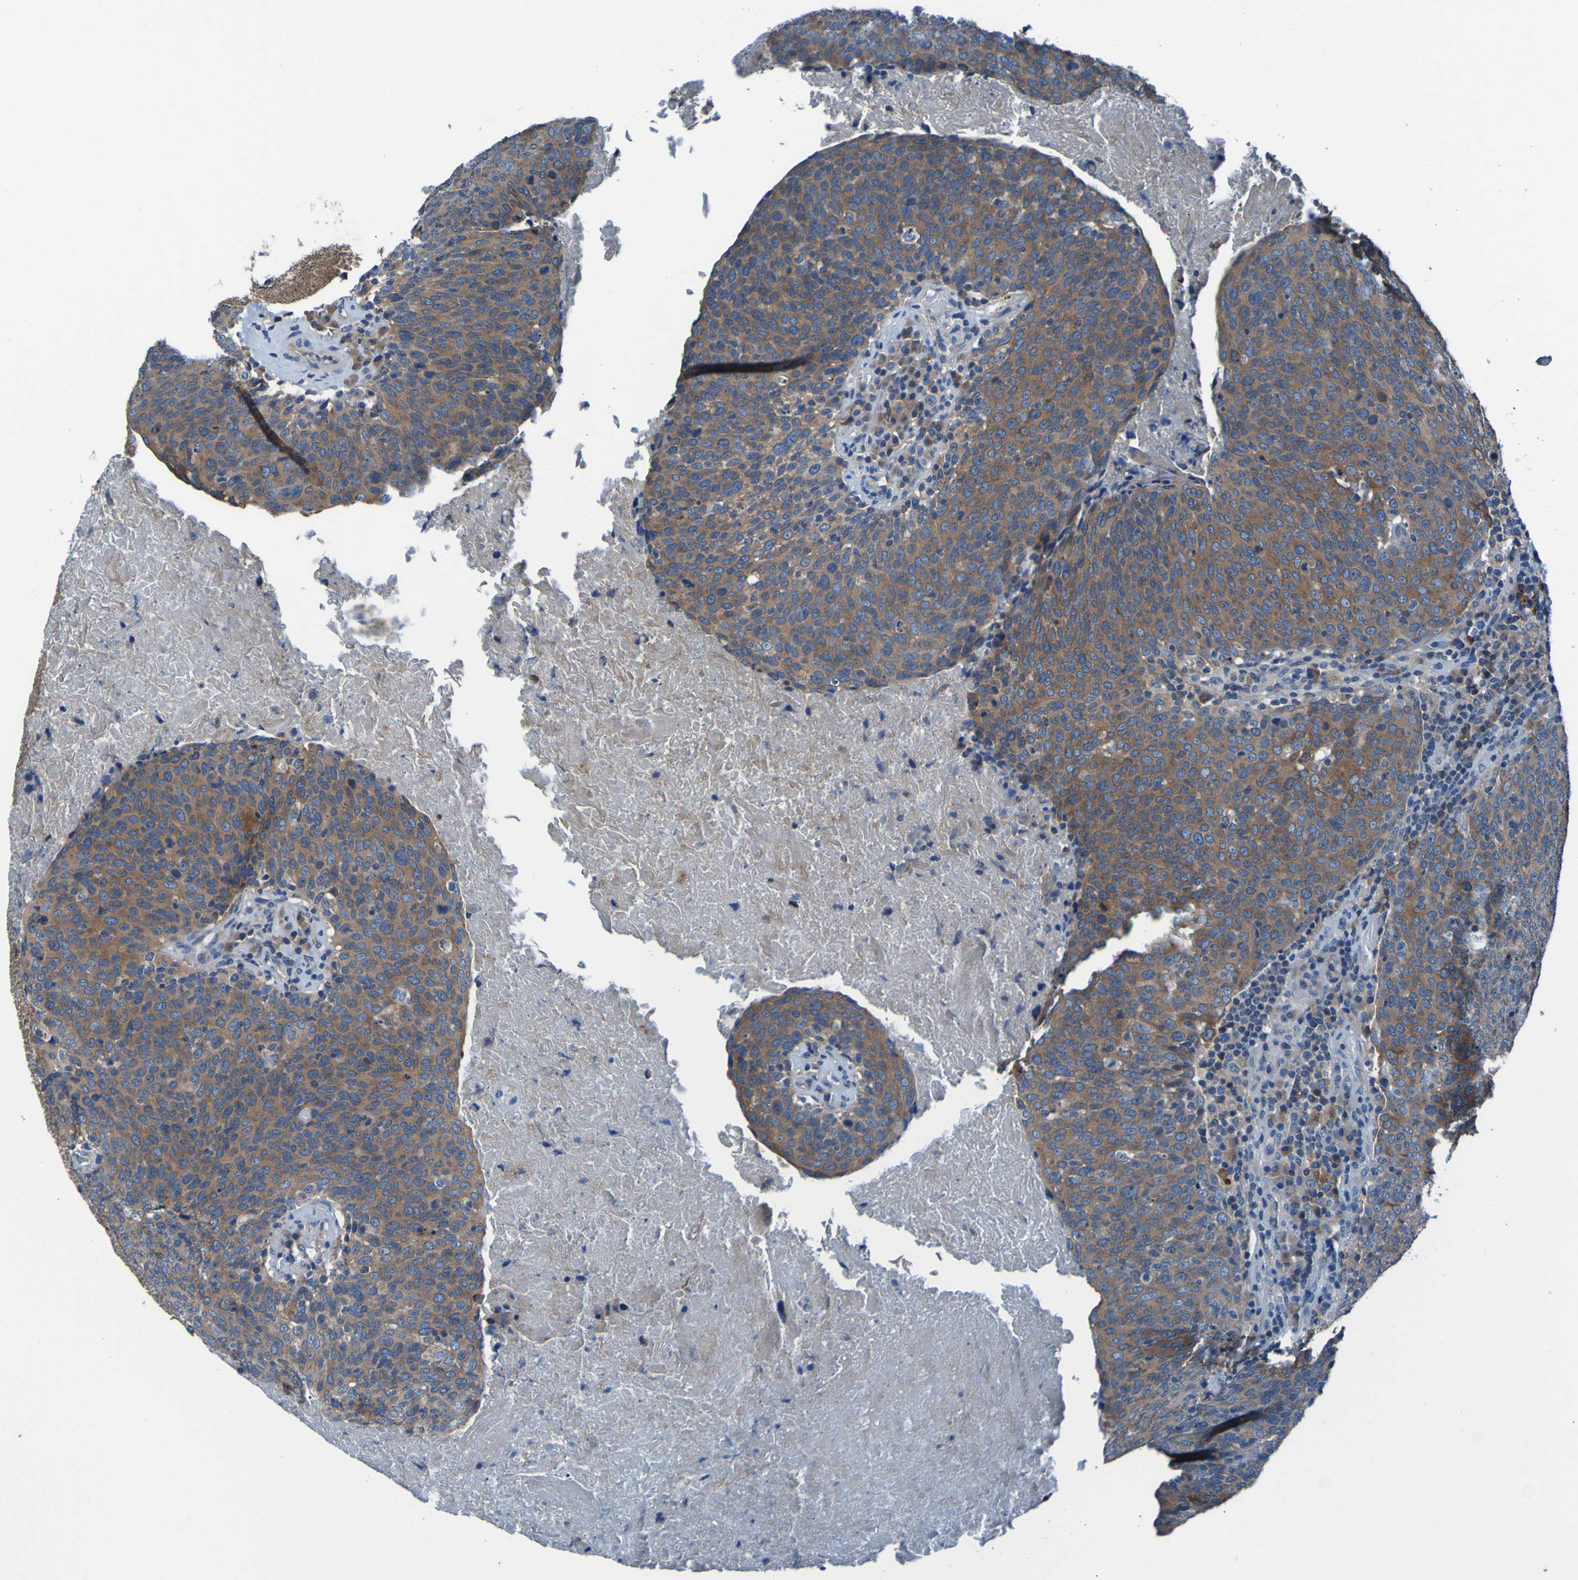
{"staining": {"intensity": "moderate", "quantity": ">75%", "location": "cytoplasmic/membranous"}, "tissue": "head and neck cancer", "cell_type": "Tumor cells", "image_type": "cancer", "snomed": [{"axis": "morphology", "description": "Squamous cell carcinoma, NOS"}, {"axis": "morphology", "description": "Squamous cell carcinoma, metastatic, NOS"}, {"axis": "topography", "description": "Lymph node"}, {"axis": "topography", "description": "Head-Neck"}], "caption": "Immunohistochemical staining of human squamous cell carcinoma (head and neck) shows medium levels of moderate cytoplasmic/membranous protein staining in about >75% of tumor cells.", "gene": "RAB5B", "patient": {"sex": "male", "age": 62}}